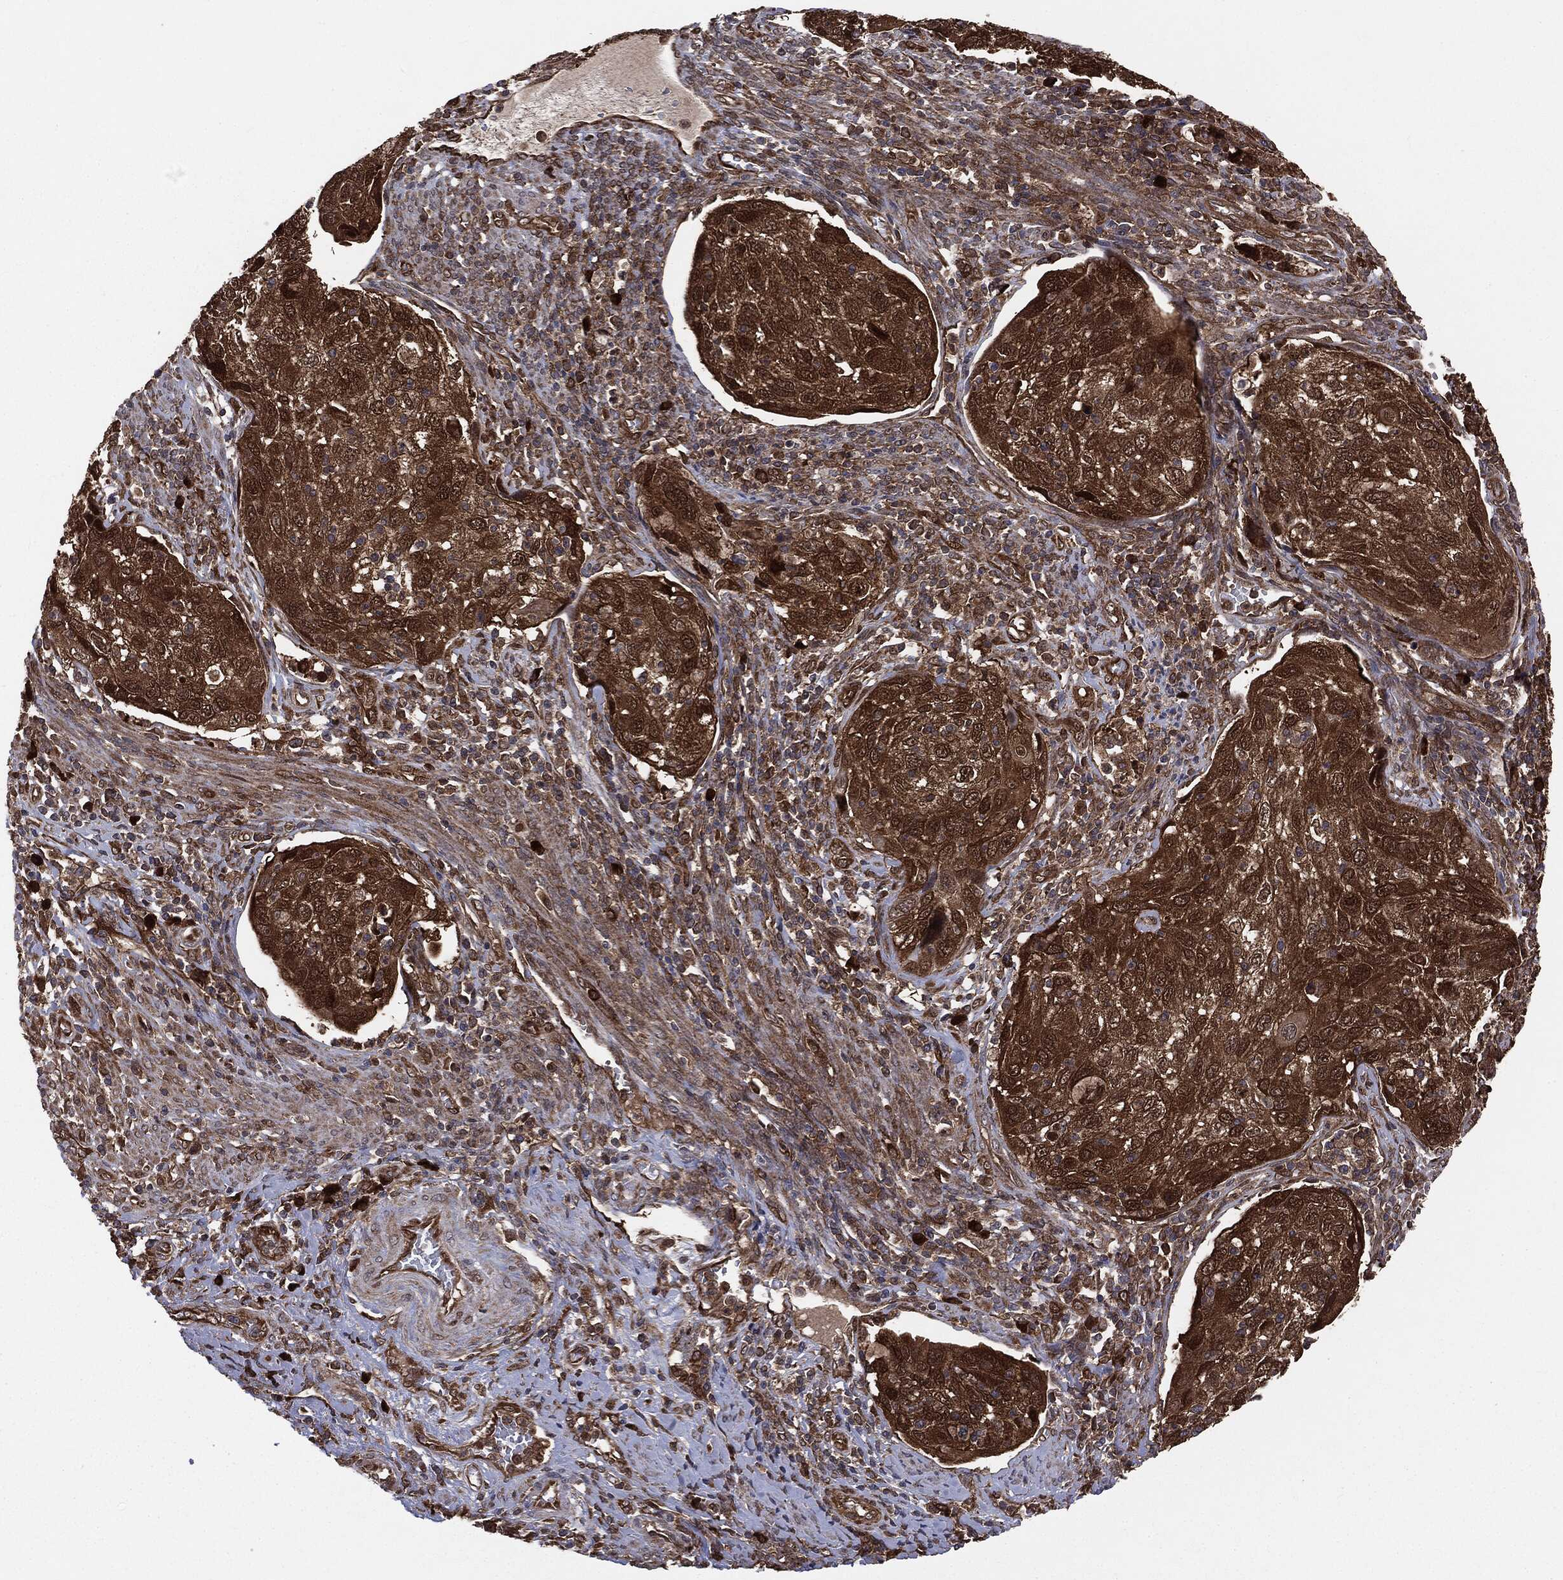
{"staining": {"intensity": "strong", "quantity": ">75%", "location": "cytoplasmic/membranous"}, "tissue": "cervical cancer", "cell_type": "Tumor cells", "image_type": "cancer", "snomed": [{"axis": "morphology", "description": "Squamous cell carcinoma, NOS"}, {"axis": "topography", "description": "Cervix"}], "caption": "Immunohistochemical staining of human cervical cancer shows high levels of strong cytoplasmic/membranous expression in approximately >75% of tumor cells.", "gene": "NME1", "patient": {"sex": "female", "age": 70}}